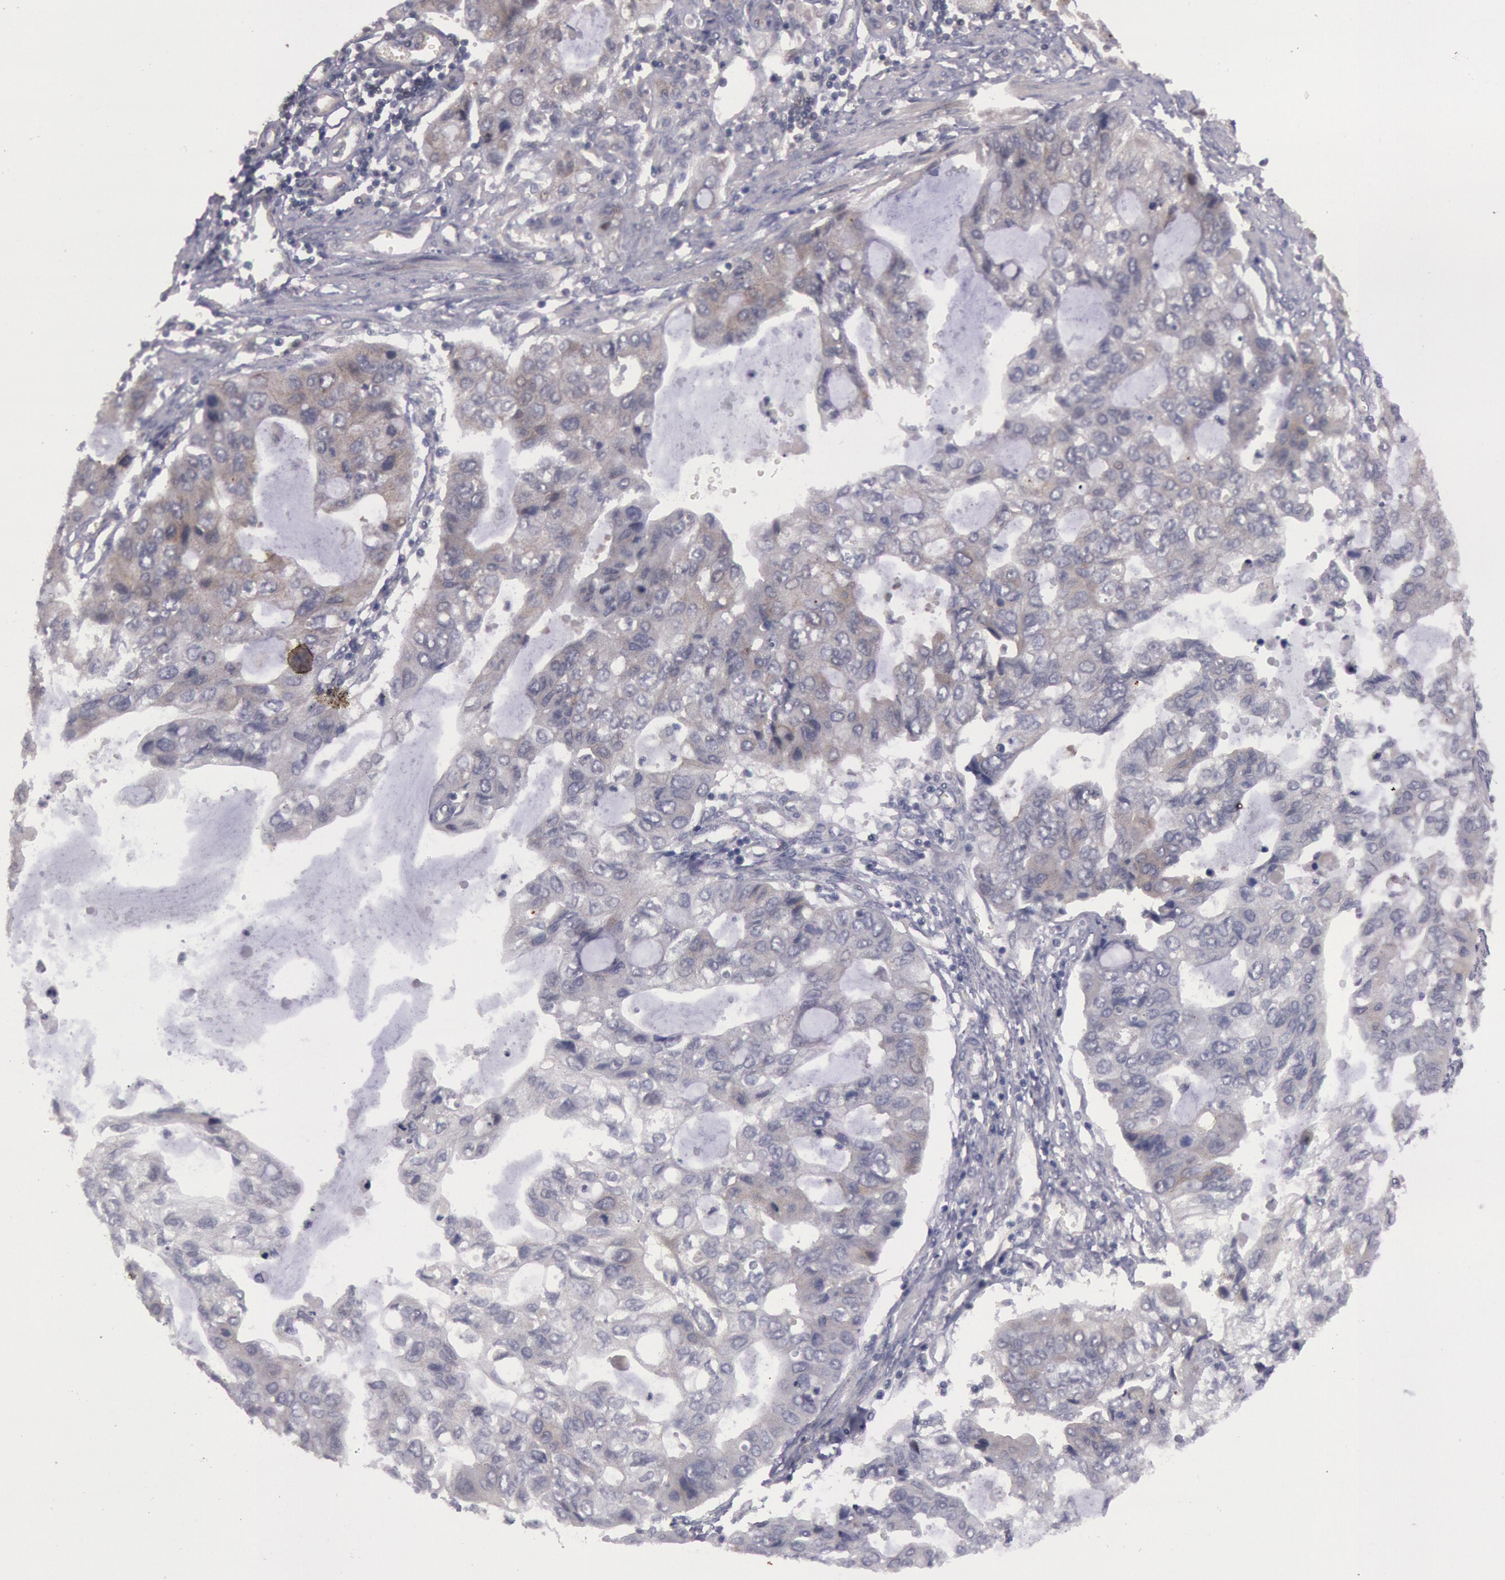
{"staining": {"intensity": "weak", "quantity": "25%-75%", "location": "cytoplasmic/membranous"}, "tissue": "stomach cancer", "cell_type": "Tumor cells", "image_type": "cancer", "snomed": [{"axis": "morphology", "description": "Adenocarcinoma, NOS"}, {"axis": "topography", "description": "Stomach, upper"}], "caption": "Immunohistochemical staining of human stomach adenocarcinoma exhibits weak cytoplasmic/membranous protein positivity in about 25%-75% of tumor cells.", "gene": "TRIB2", "patient": {"sex": "female", "age": 52}}